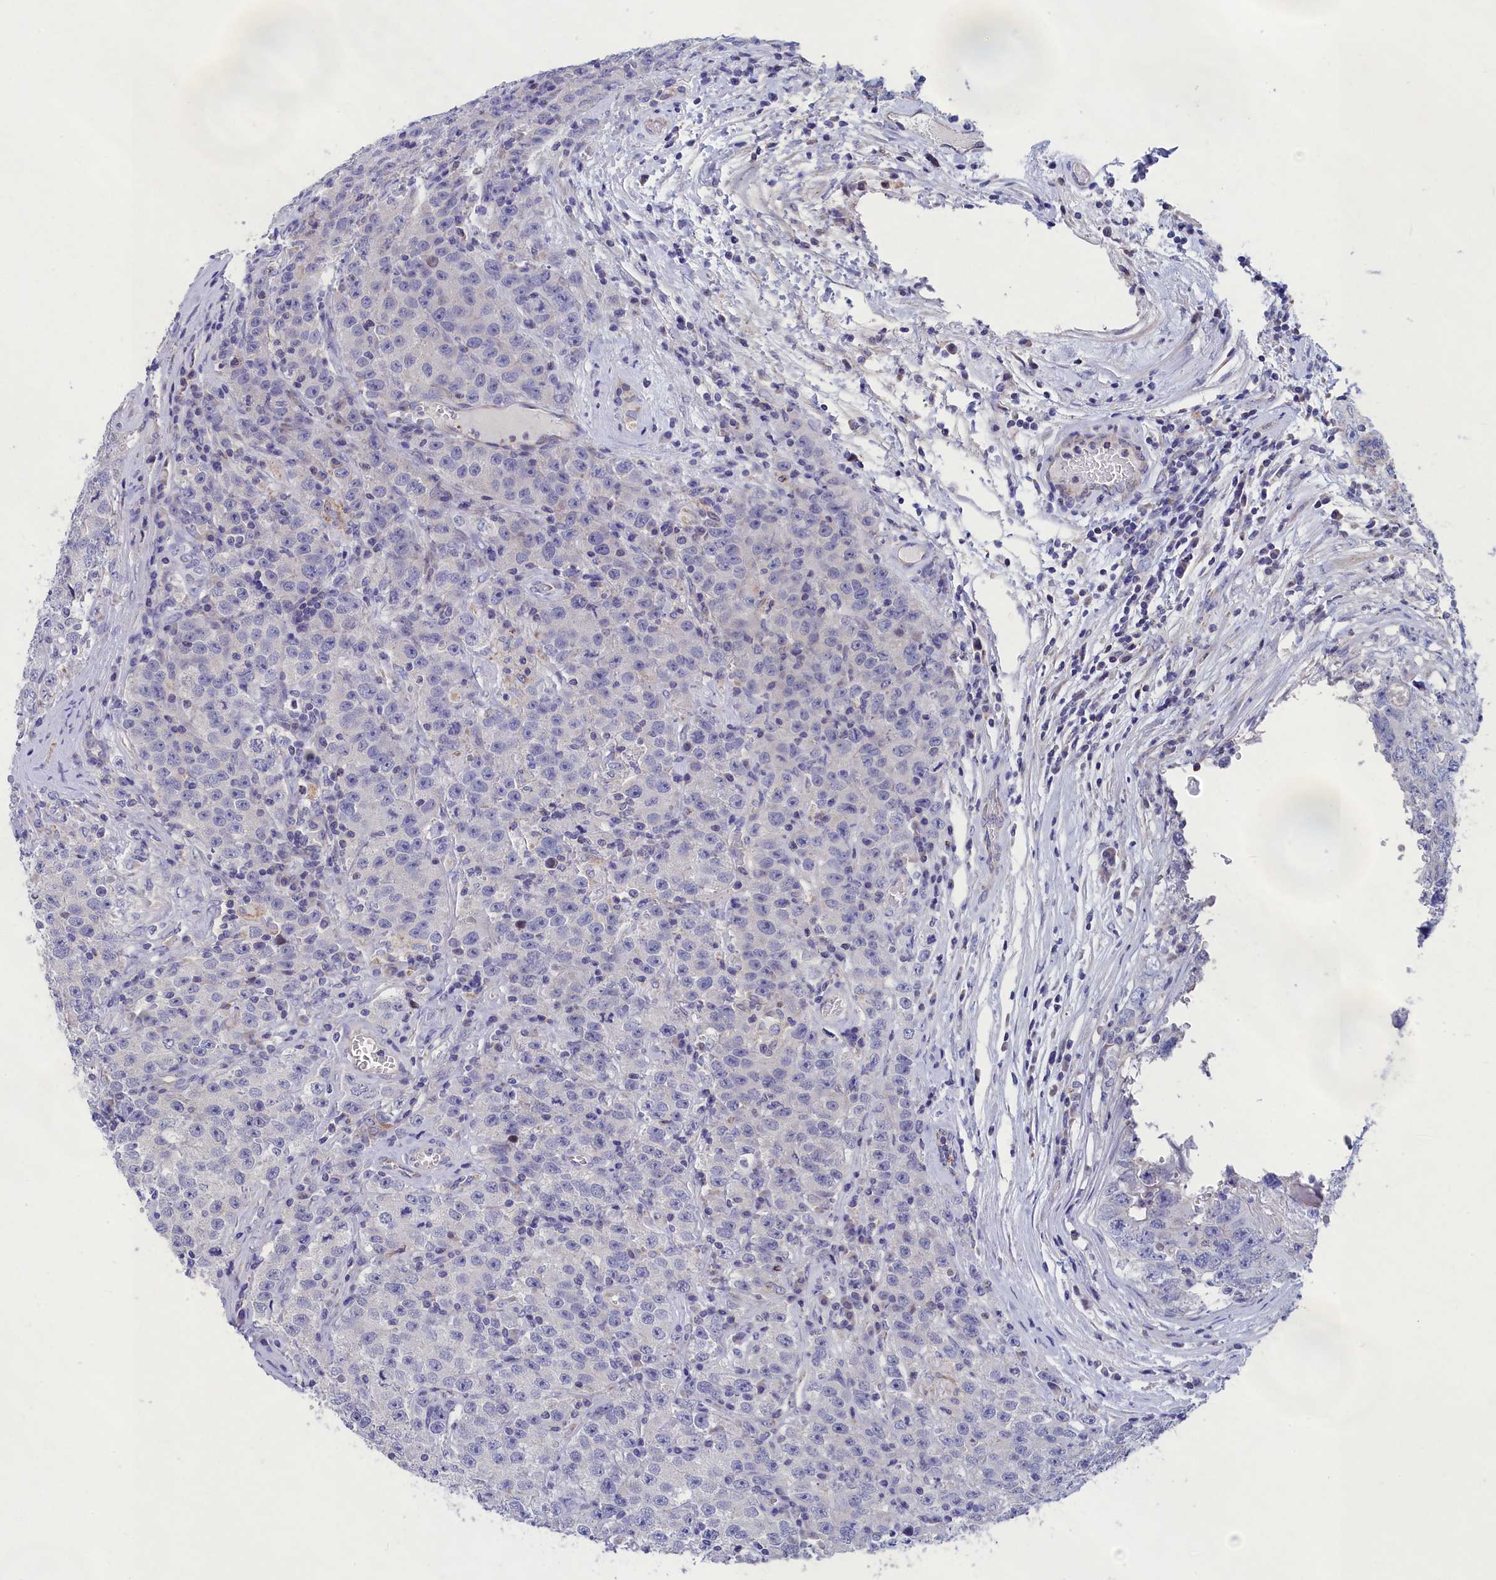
{"staining": {"intensity": "negative", "quantity": "none", "location": "none"}, "tissue": "testis cancer", "cell_type": "Tumor cells", "image_type": "cancer", "snomed": [{"axis": "morphology", "description": "Seminoma, NOS"}, {"axis": "morphology", "description": "Carcinoma, Embryonal, NOS"}, {"axis": "topography", "description": "Testis"}], "caption": "Tumor cells are negative for protein expression in human seminoma (testis). (Brightfield microscopy of DAB (3,3'-diaminobenzidine) immunohistochemistry (IHC) at high magnification).", "gene": "PRDM12", "patient": {"sex": "male", "age": 43}}